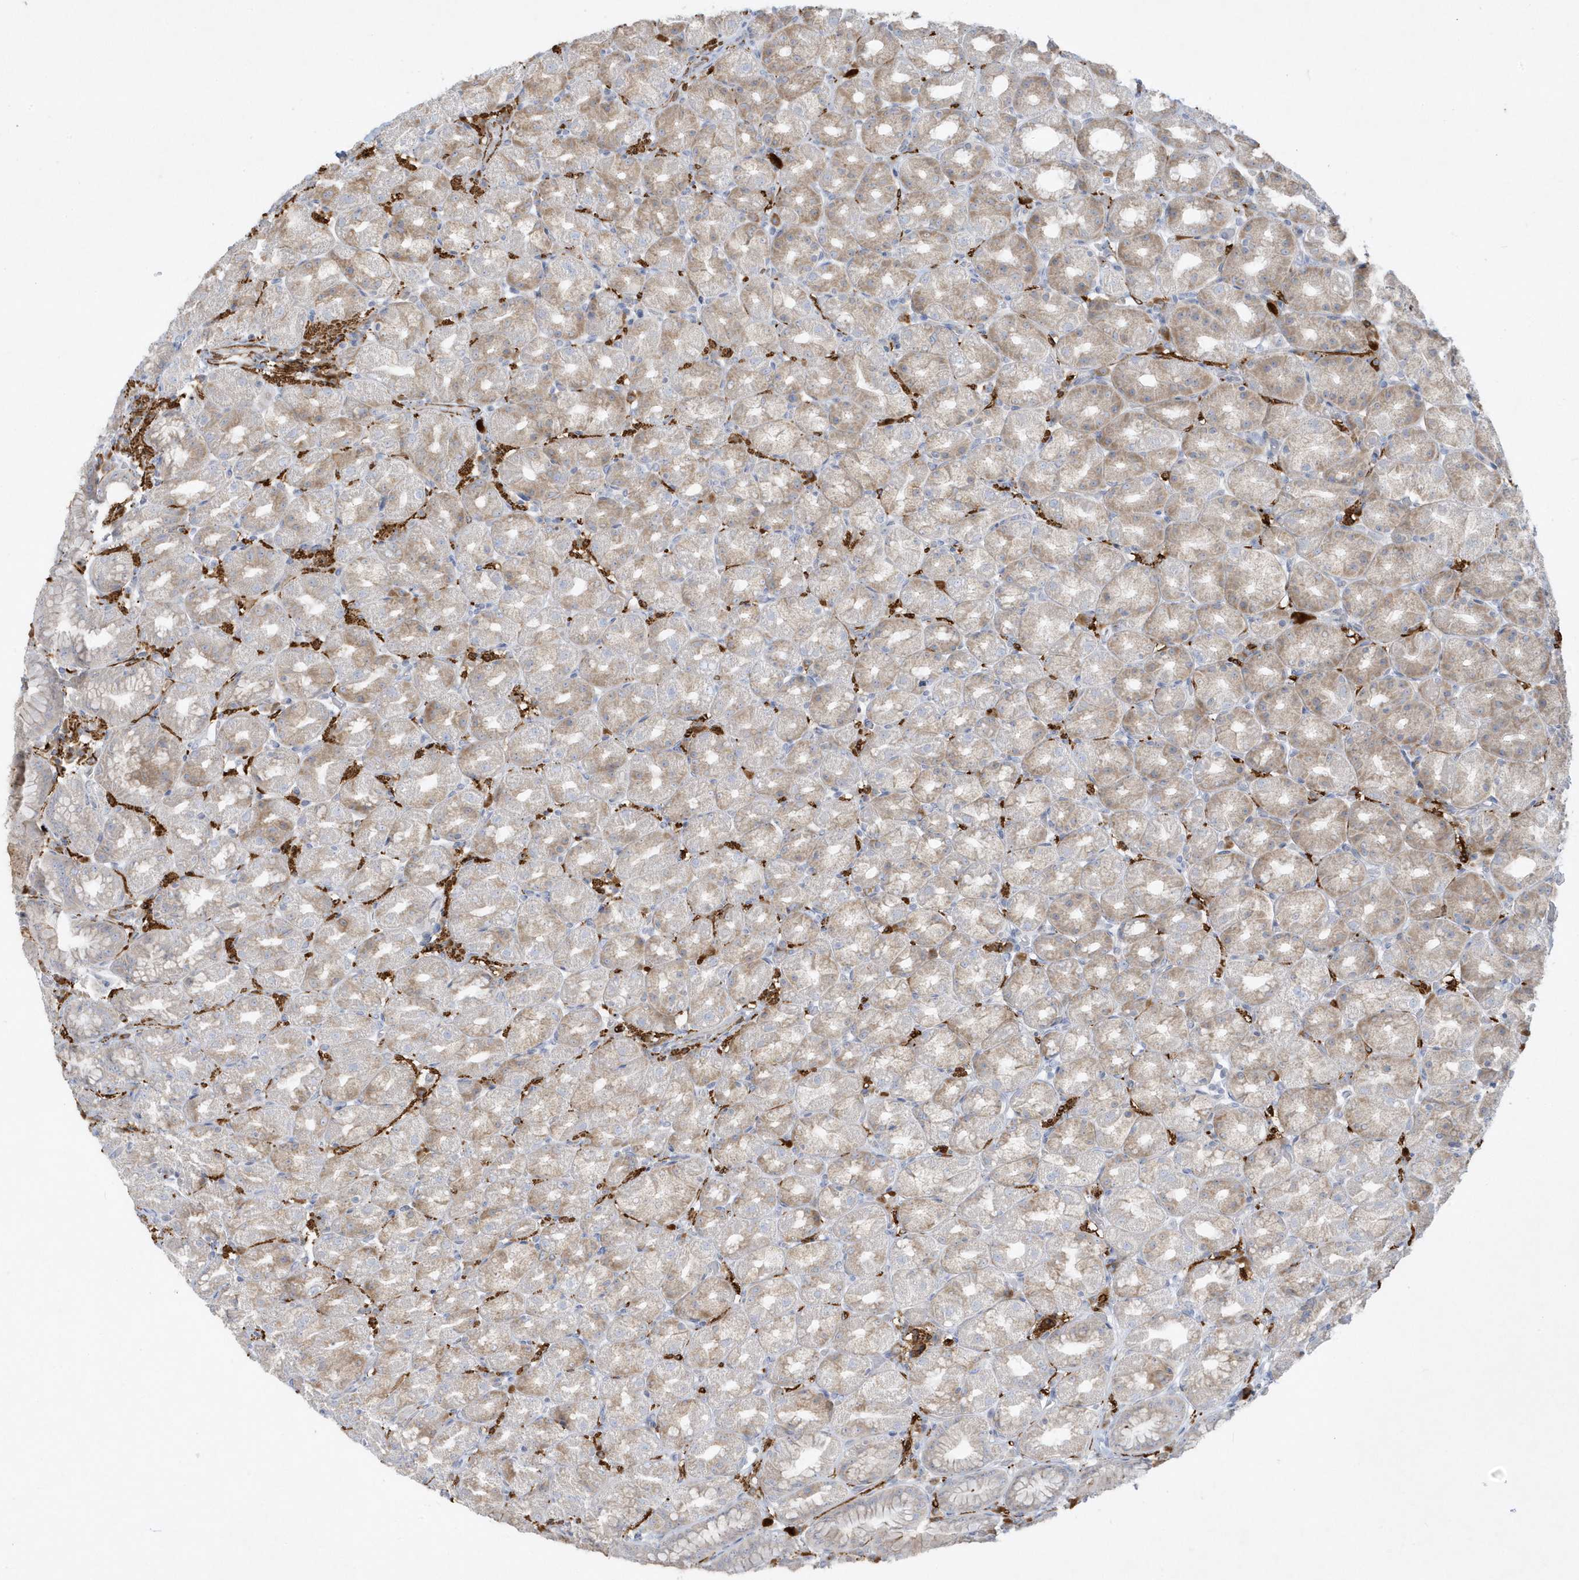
{"staining": {"intensity": "weak", "quantity": "25%-75%", "location": "cytoplasmic/membranous"}, "tissue": "stomach", "cell_type": "Glandular cells", "image_type": "normal", "snomed": [{"axis": "morphology", "description": "Normal tissue, NOS"}, {"axis": "topography", "description": "Stomach, upper"}], "caption": "Protein expression analysis of unremarkable stomach reveals weak cytoplasmic/membranous expression in approximately 25%-75% of glandular cells.", "gene": "THADA", "patient": {"sex": "male", "age": 68}}